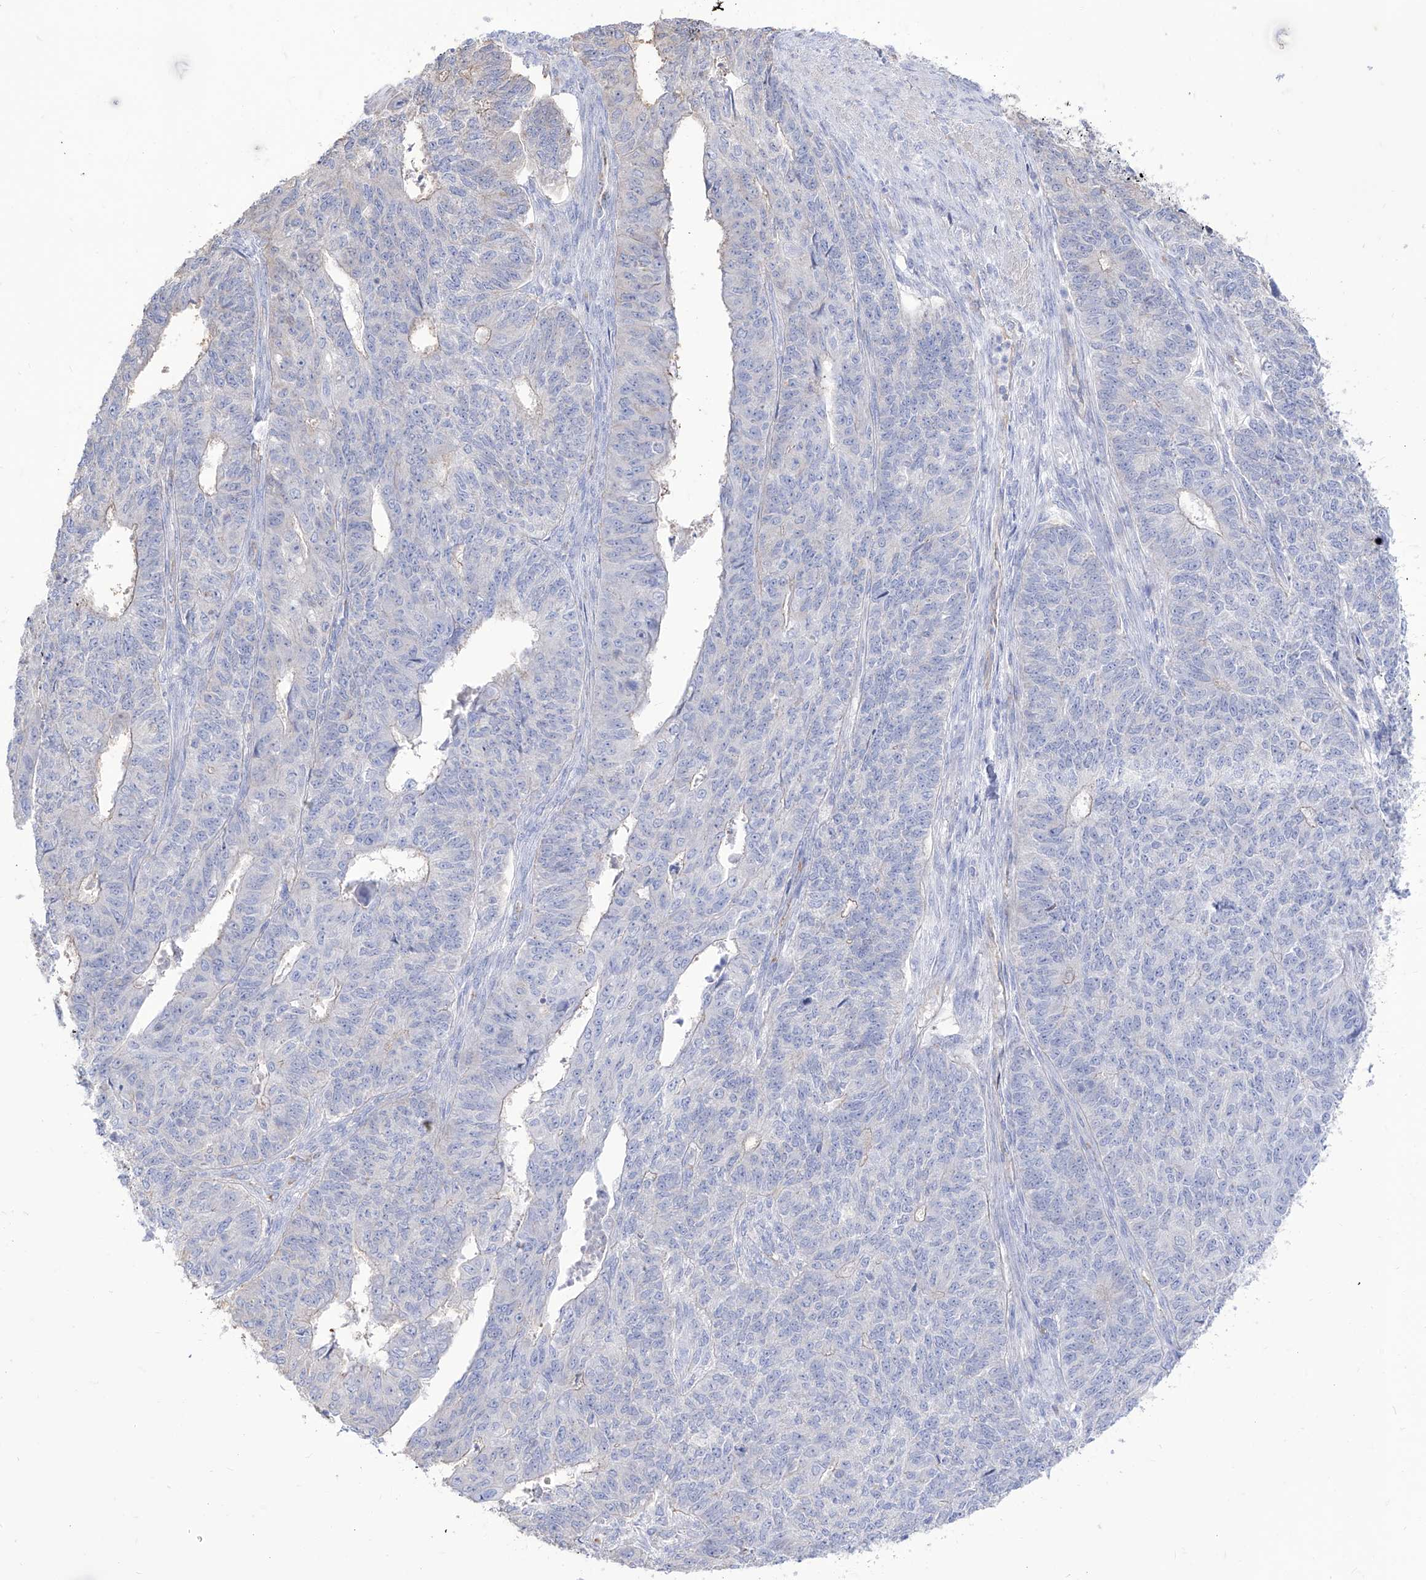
{"staining": {"intensity": "negative", "quantity": "none", "location": "none"}, "tissue": "endometrial cancer", "cell_type": "Tumor cells", "image_type": "cancer", "snomed": [{"axis": "morphology", "description": "Adenocarcinoma, NOS"}, {"axis": "topography", "description": "Endometrium"}], "caption": "Immunohistochemistry of endometrial cancer (adenocarcinoma) exhibits no positivity in tumor cells.", "gene": "C1orf74", "patient": {"sex": "female", "age": 32}}